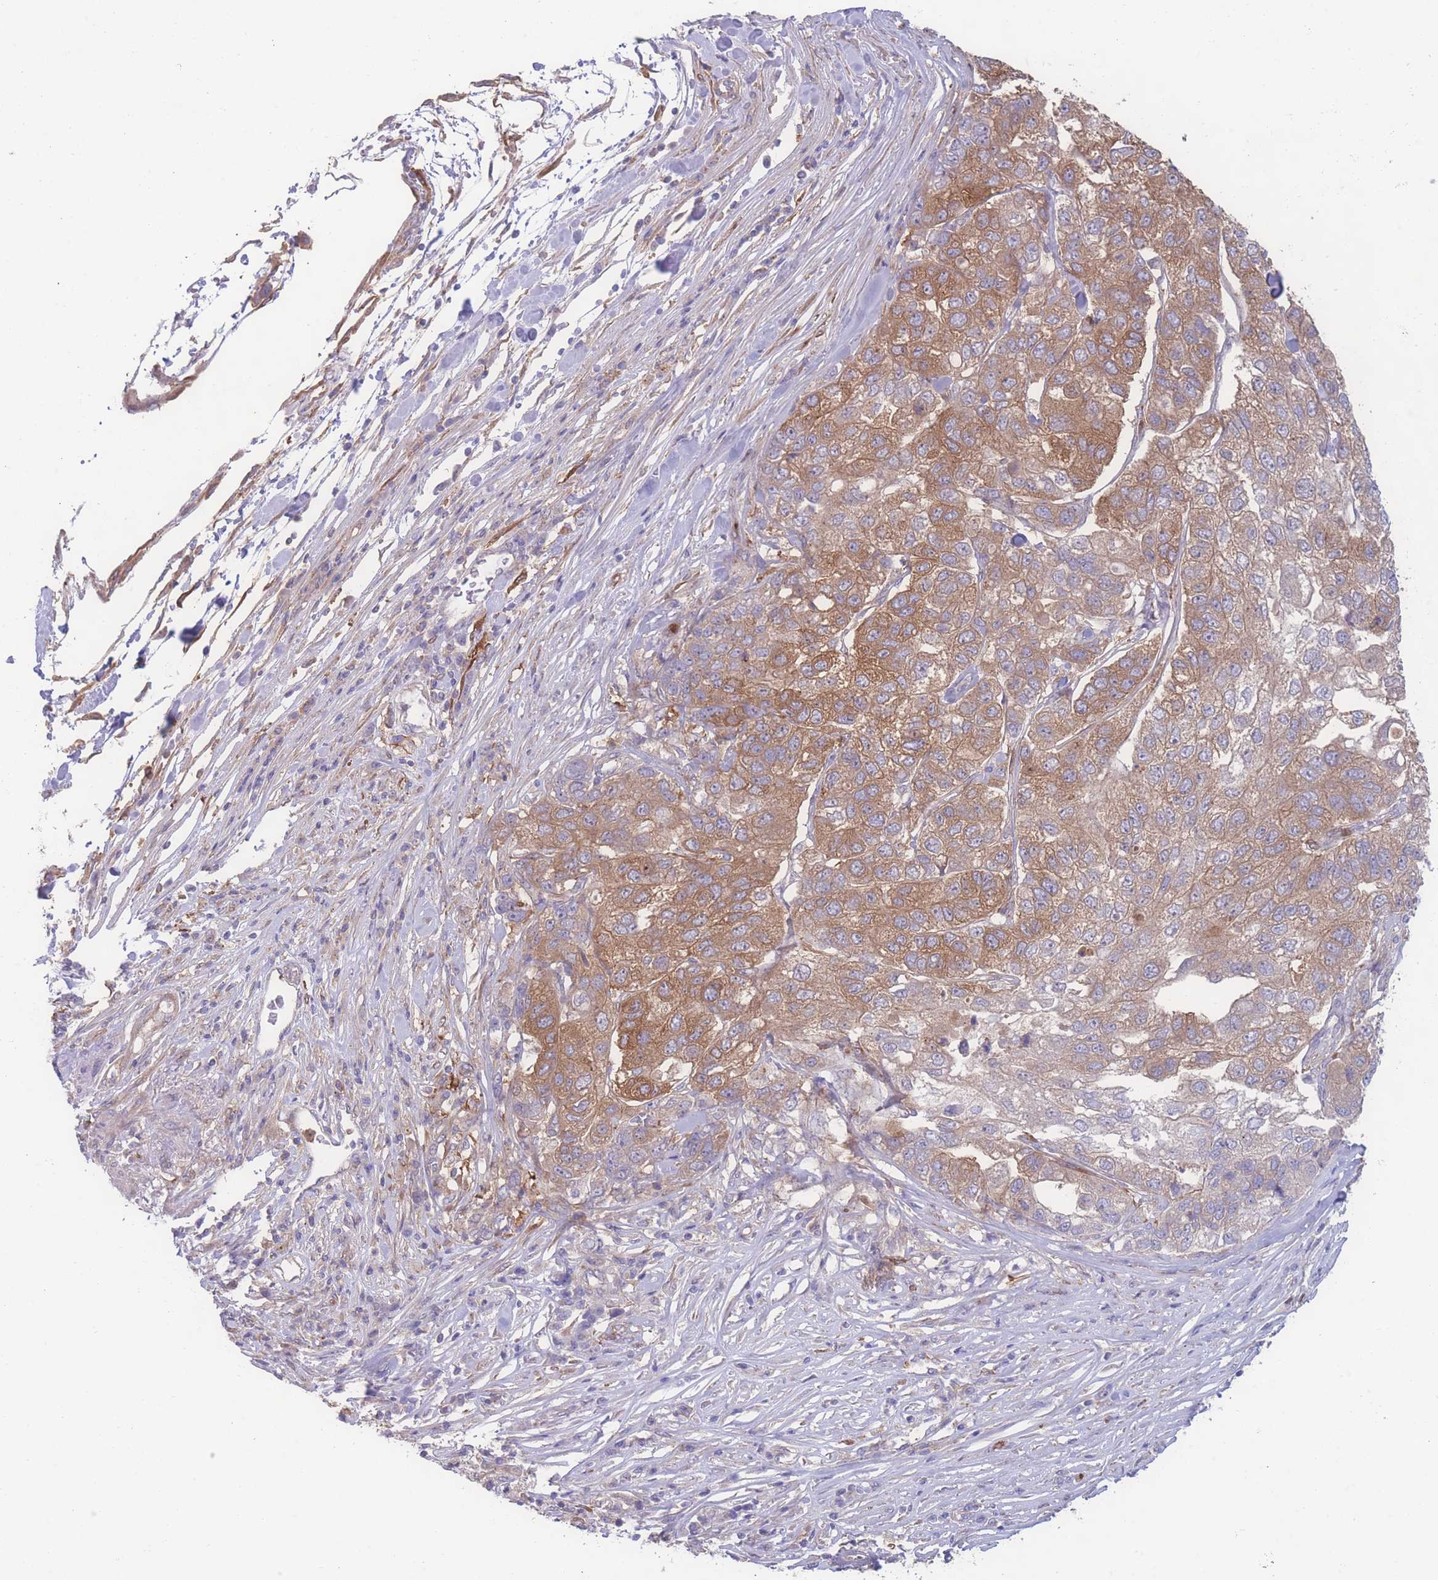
{"staining": {"intensity": "moderate", "quantity": "25%-75%", "location": "cytoplasmic/membranous"}, "tissue": "pancreatic cancer", "cell_type": "Tumor cells", "image_type": "cancer", "snomed": [{"axis": "morphology", "description": "Adenocarcinoma, NOS"}, {"axis": "topography", "description": "Pancreas"}], "caption": "Immunohistochemistry (IHC) histopathology image of adenocarcinoma (pancreatic) stained for a protein (brown), which exhibits medium levels of moderate cytoplasmic/membranous expression in approximately 25%-75% of tumor cells.", "gene": "STEAP3", "patient": {"sex": "female", "age": 61}}